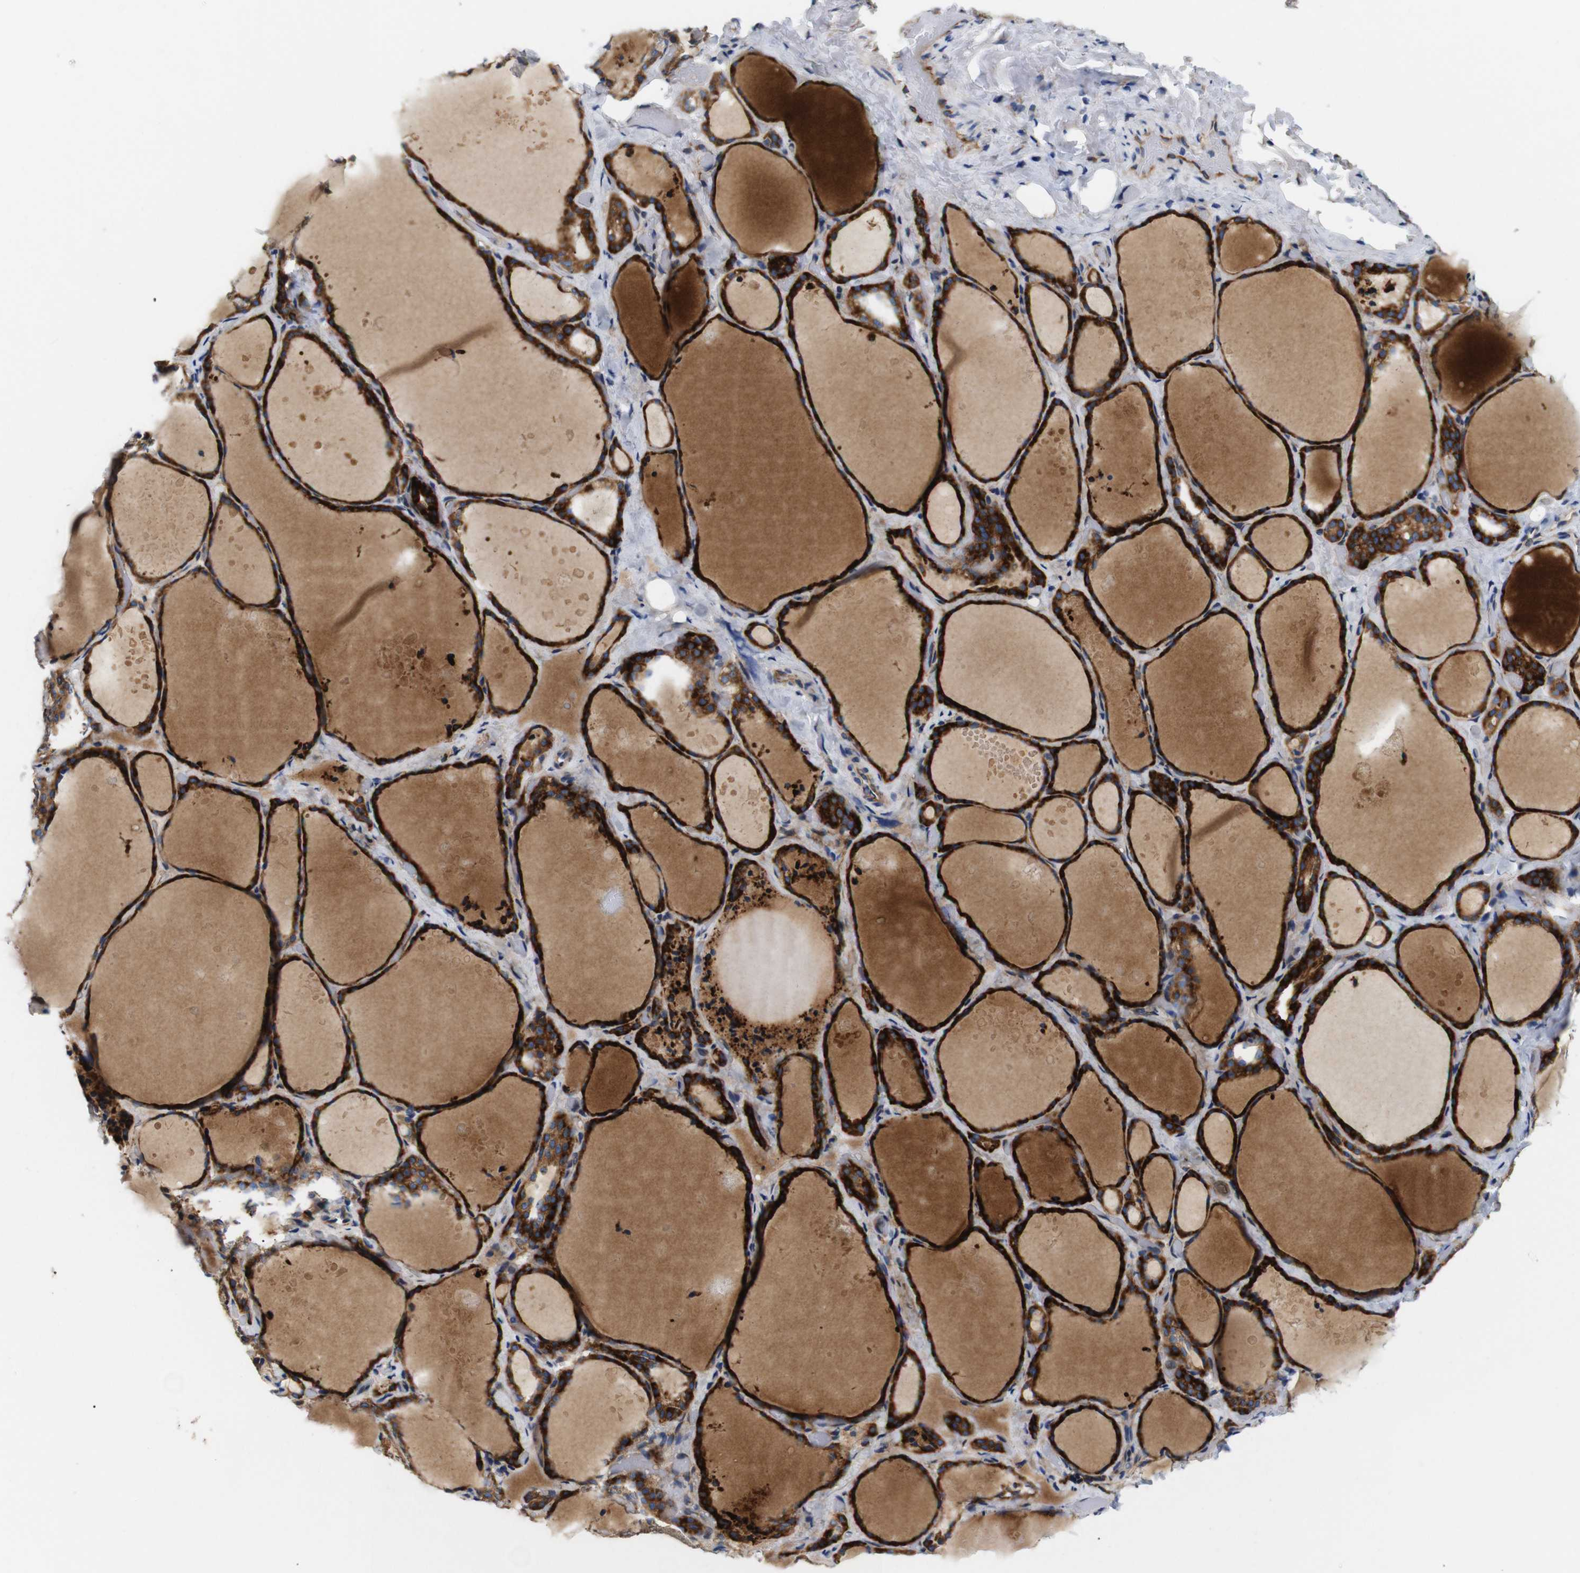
{"staining": {"intensity": "strong", "quantity": ">75%", "location": "cytoplasmic/membranous"}, "tissue": "thyroid gland", "cell_type": "Glandular cells", "image_type": "normal", "snomed": [{"axis": "morphology", "description": "Normal tissue, NOS"}, {"axis": "topography", "description": "Thyroid gland"}], "caption": "Strong cytoplasmic/membranous staining for a protein is appreciated in about >75% of glandular cells of normal thyroid gland using immunohistochemistry.", "gene": "UBE2G2", "patient": {"sex": "female", "age": 44}}